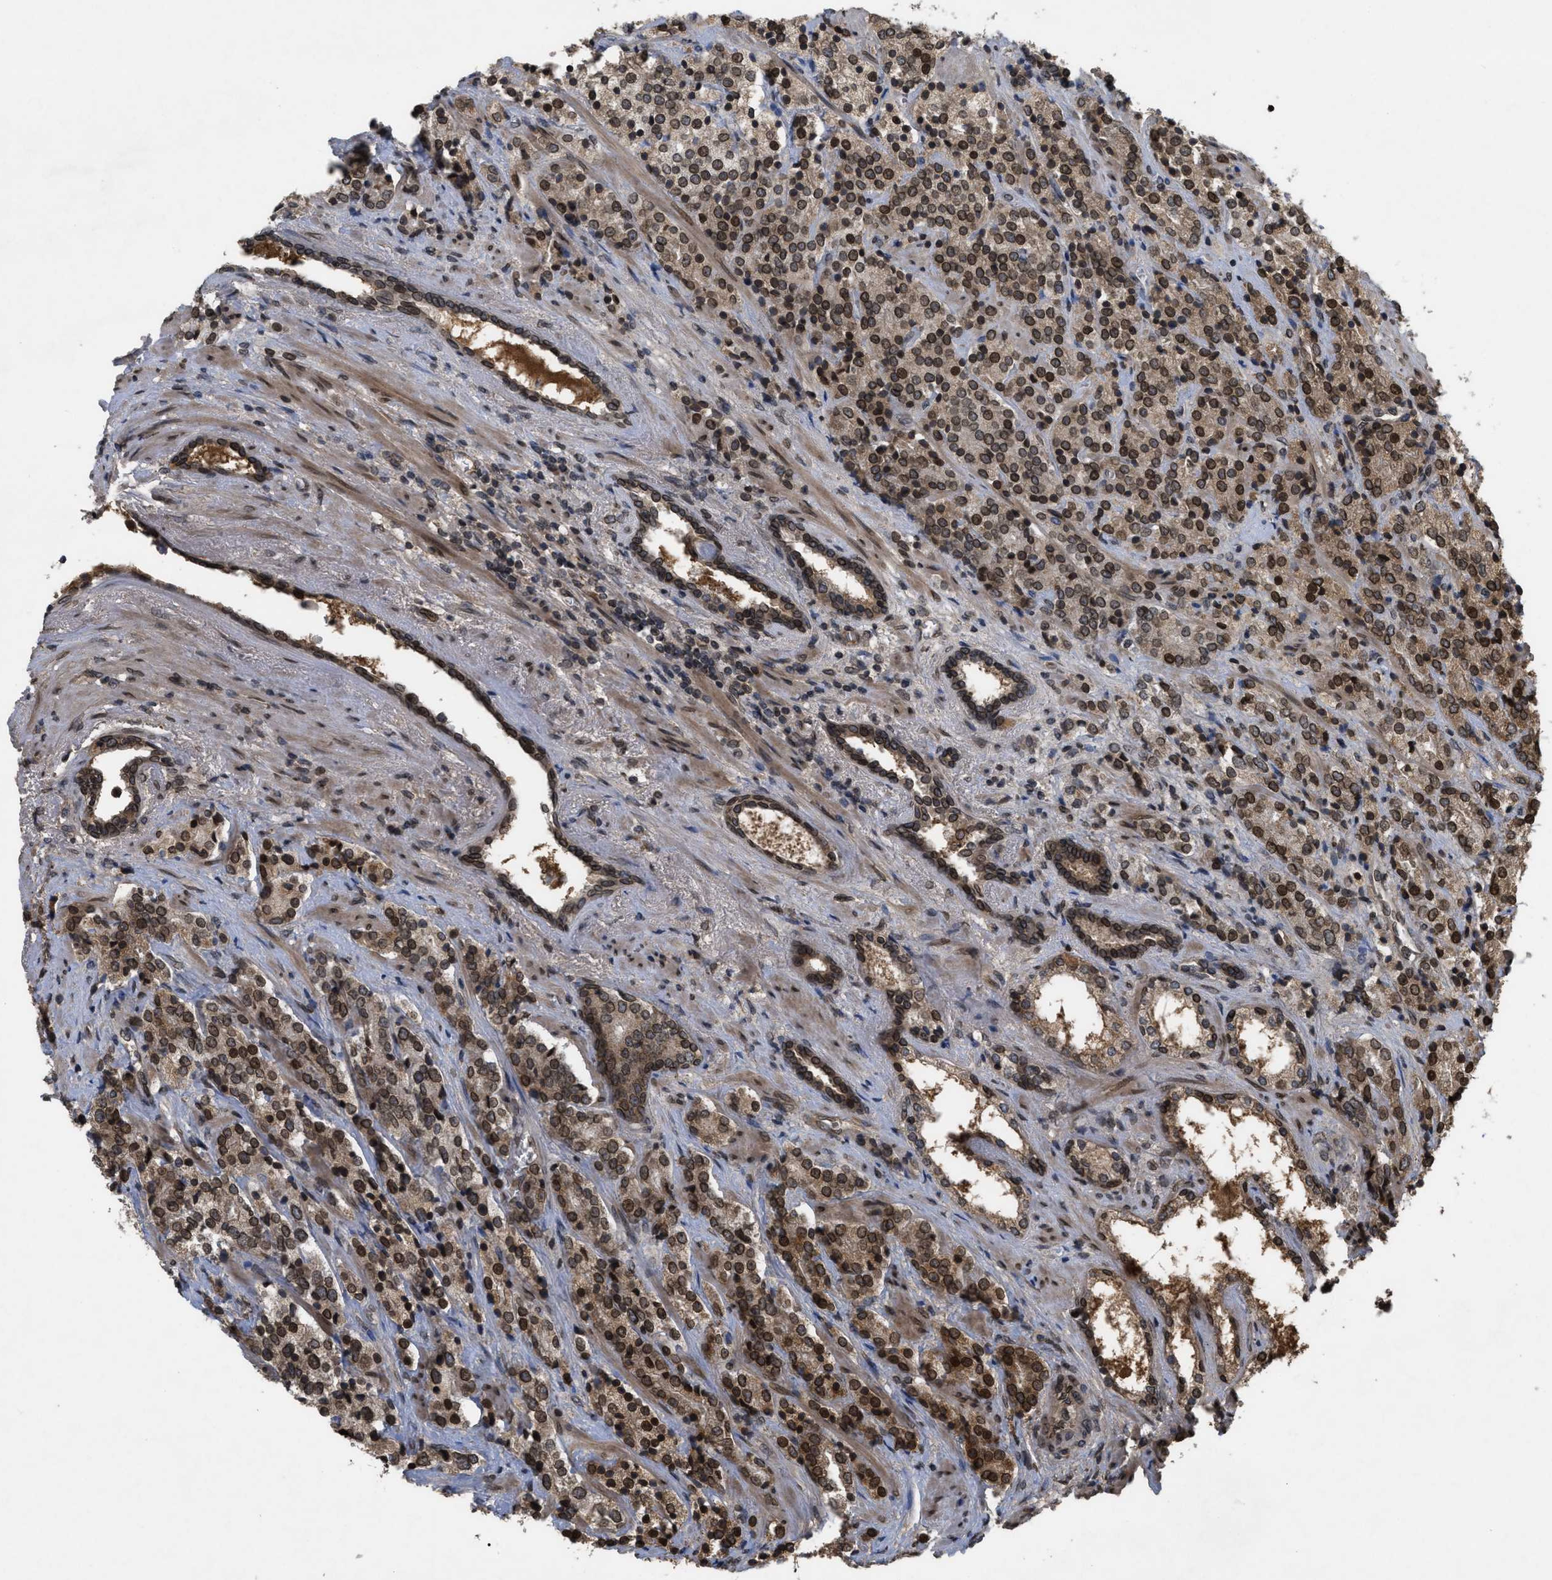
{"staining": {"intensity": "strong", "quantity": ">75%", "location": "cytoplasmic/membranous,nuclear"}, "tissue": "prostate cancer", "cell_type": "Tumor cells", "image_type": "cancer", "snomed": [{"axis": "morphology", "description": "Adenocarcinoma, High grade"}, {"axis": "topography", "description": "Prostate"}], "caption": "Tumor cells reveal high levels of strong cytoplasmic/membranous and nuclear positivity in approximately >75% of cells in human prostate cancer (high-grade adenocarcinoma).", "gene": "CRY1", "patient": {"sex": "male", "age": 71}}